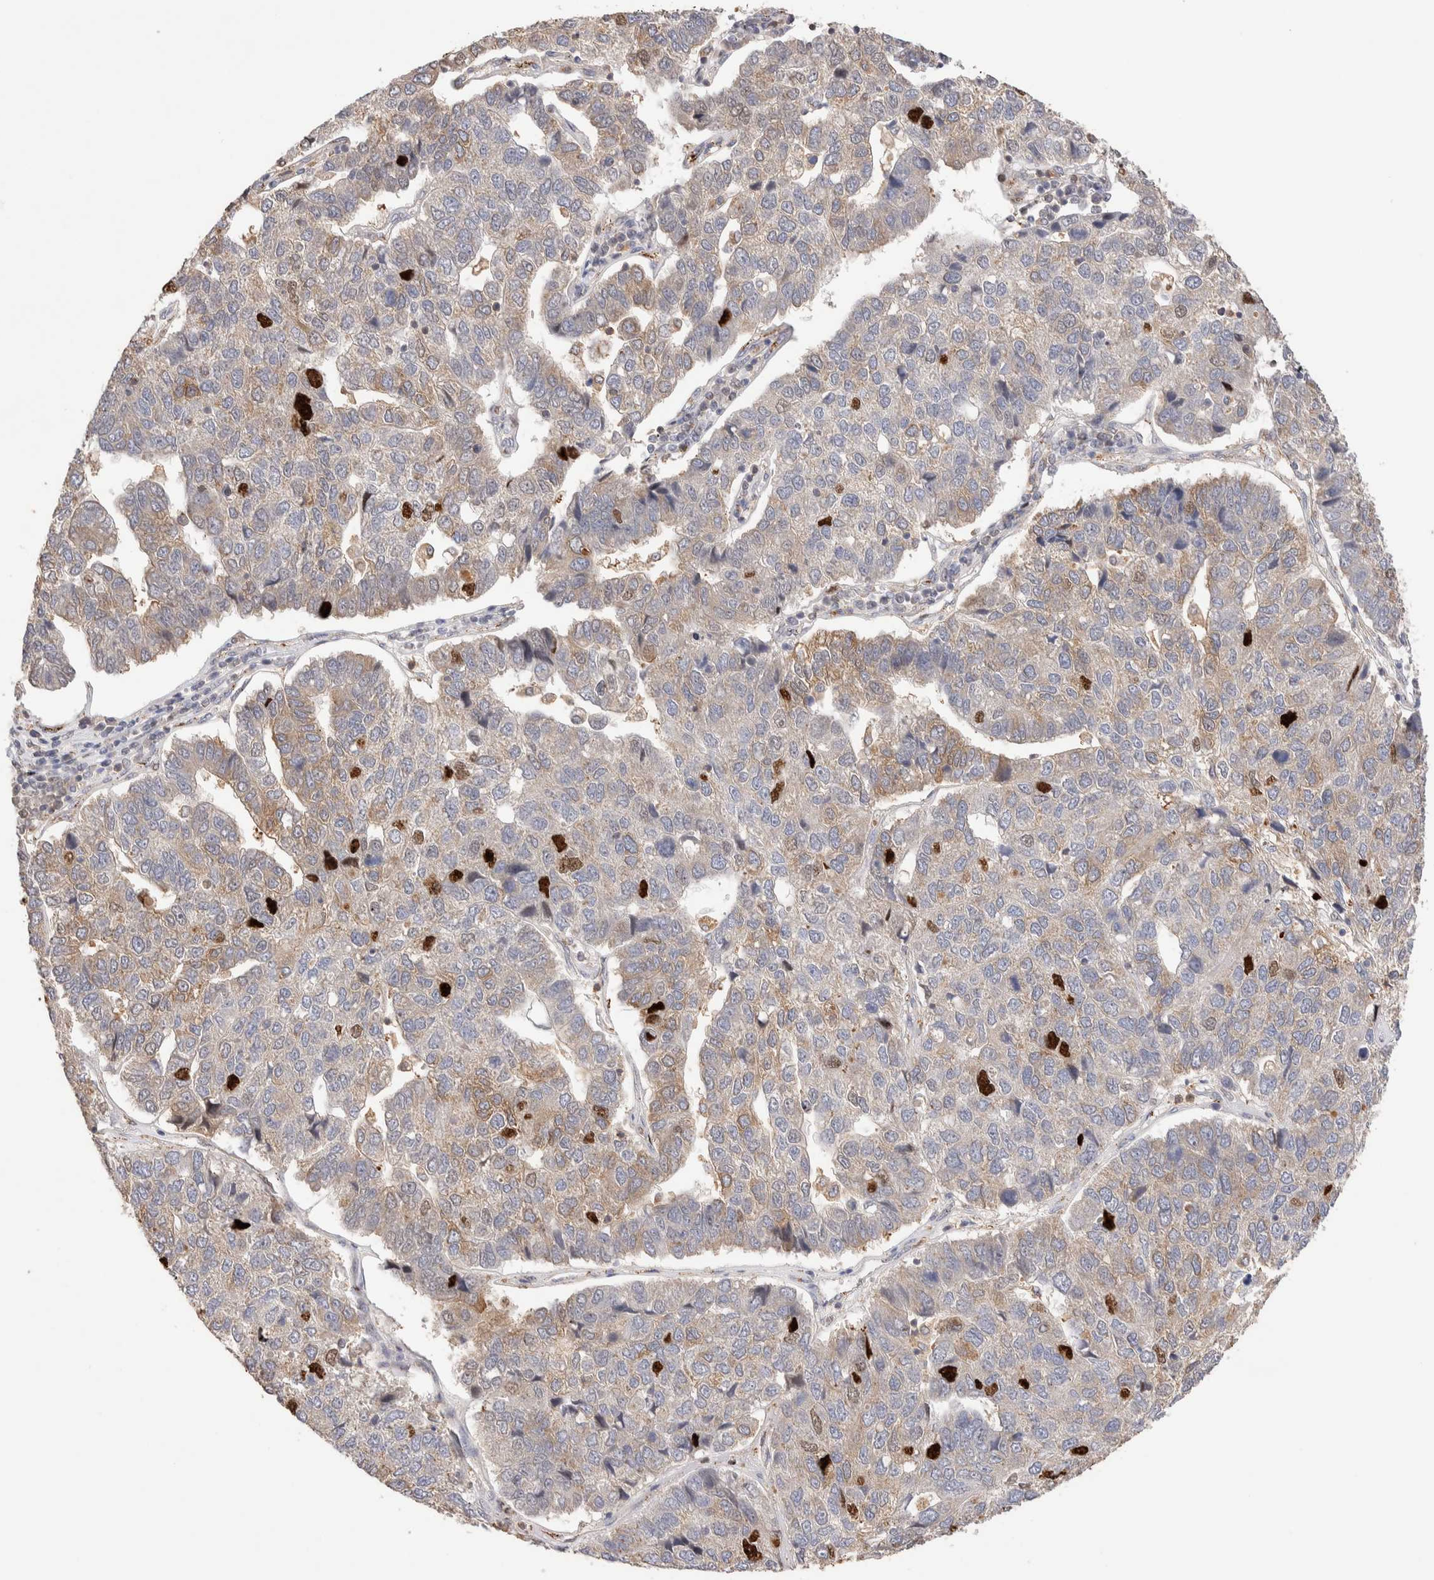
{"staining": {"intensity": "strong", "quantity": "<25%", "location": "cytoplasmic/membranous,nuclear"}, "tissue": "pancreatic cancer", "cell_type": "Tumor cells", "image_type": "cancer", "snomed": [{"axis": "morphology", "description": "Adenocarcinoma, NOS"}, {"axis": "topography", "description": "Pancreas"}], "caption": "Immunohistochemical staining of human pancreatic cancer (adenocarcinoma) exhibits strong cytoplasmic/membranous and nuclear protein staining in approximately <25% of tumor cells.", "gene": "NSMAF", "patient": {"sex": "female", "age": 61}}